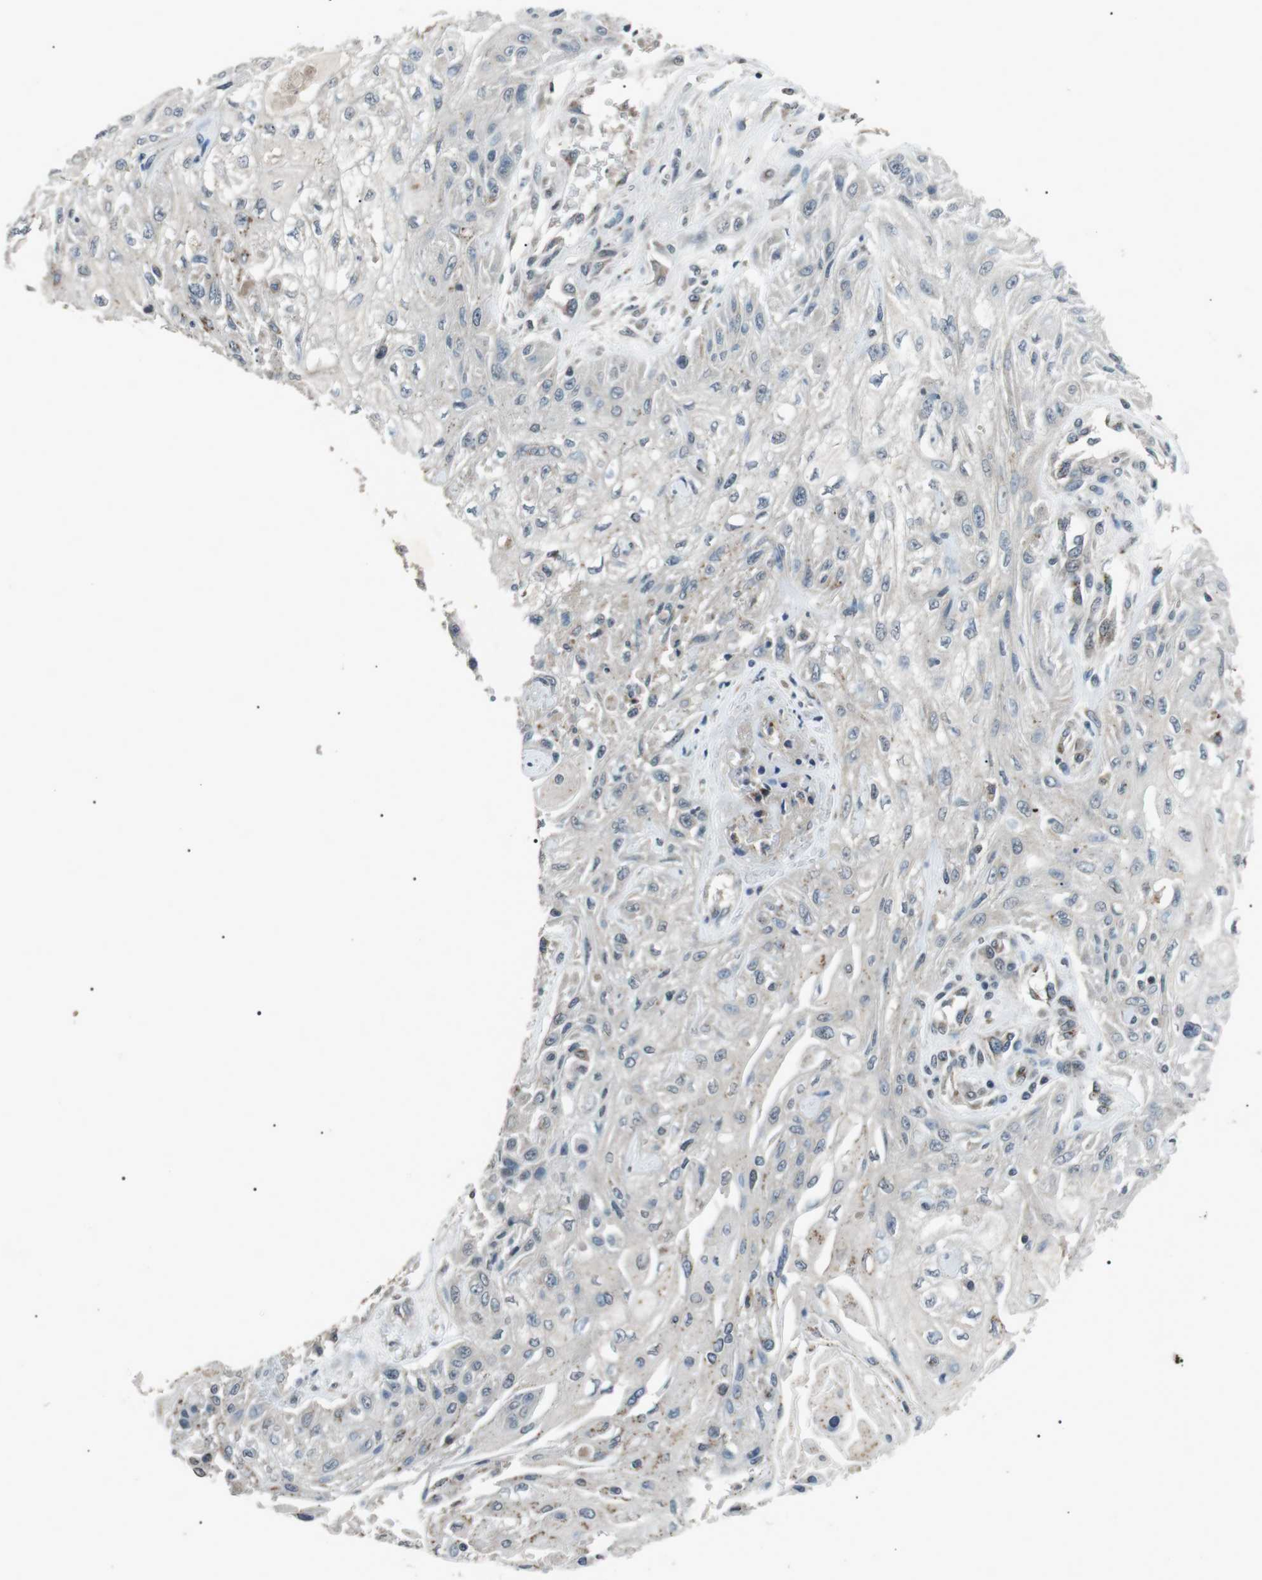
{"staining": {"intensity": "negative", "quantity": "none", "location": "none"}, "tissue": "skin cancer", "cell_type": "Tumor cells", "image_type": "cancer", "snomed": [{"axis": "morphology", "description": "Squamous cell carcinoma, NOS"}, {"axis": "topography", "description": "Skin"}], "caption": "There is no significant expression in tumor cells of skin cancer (squamous cell carcinoma).", "gene": "NEK7", "patient": {"sex": "male", "age": 75}}